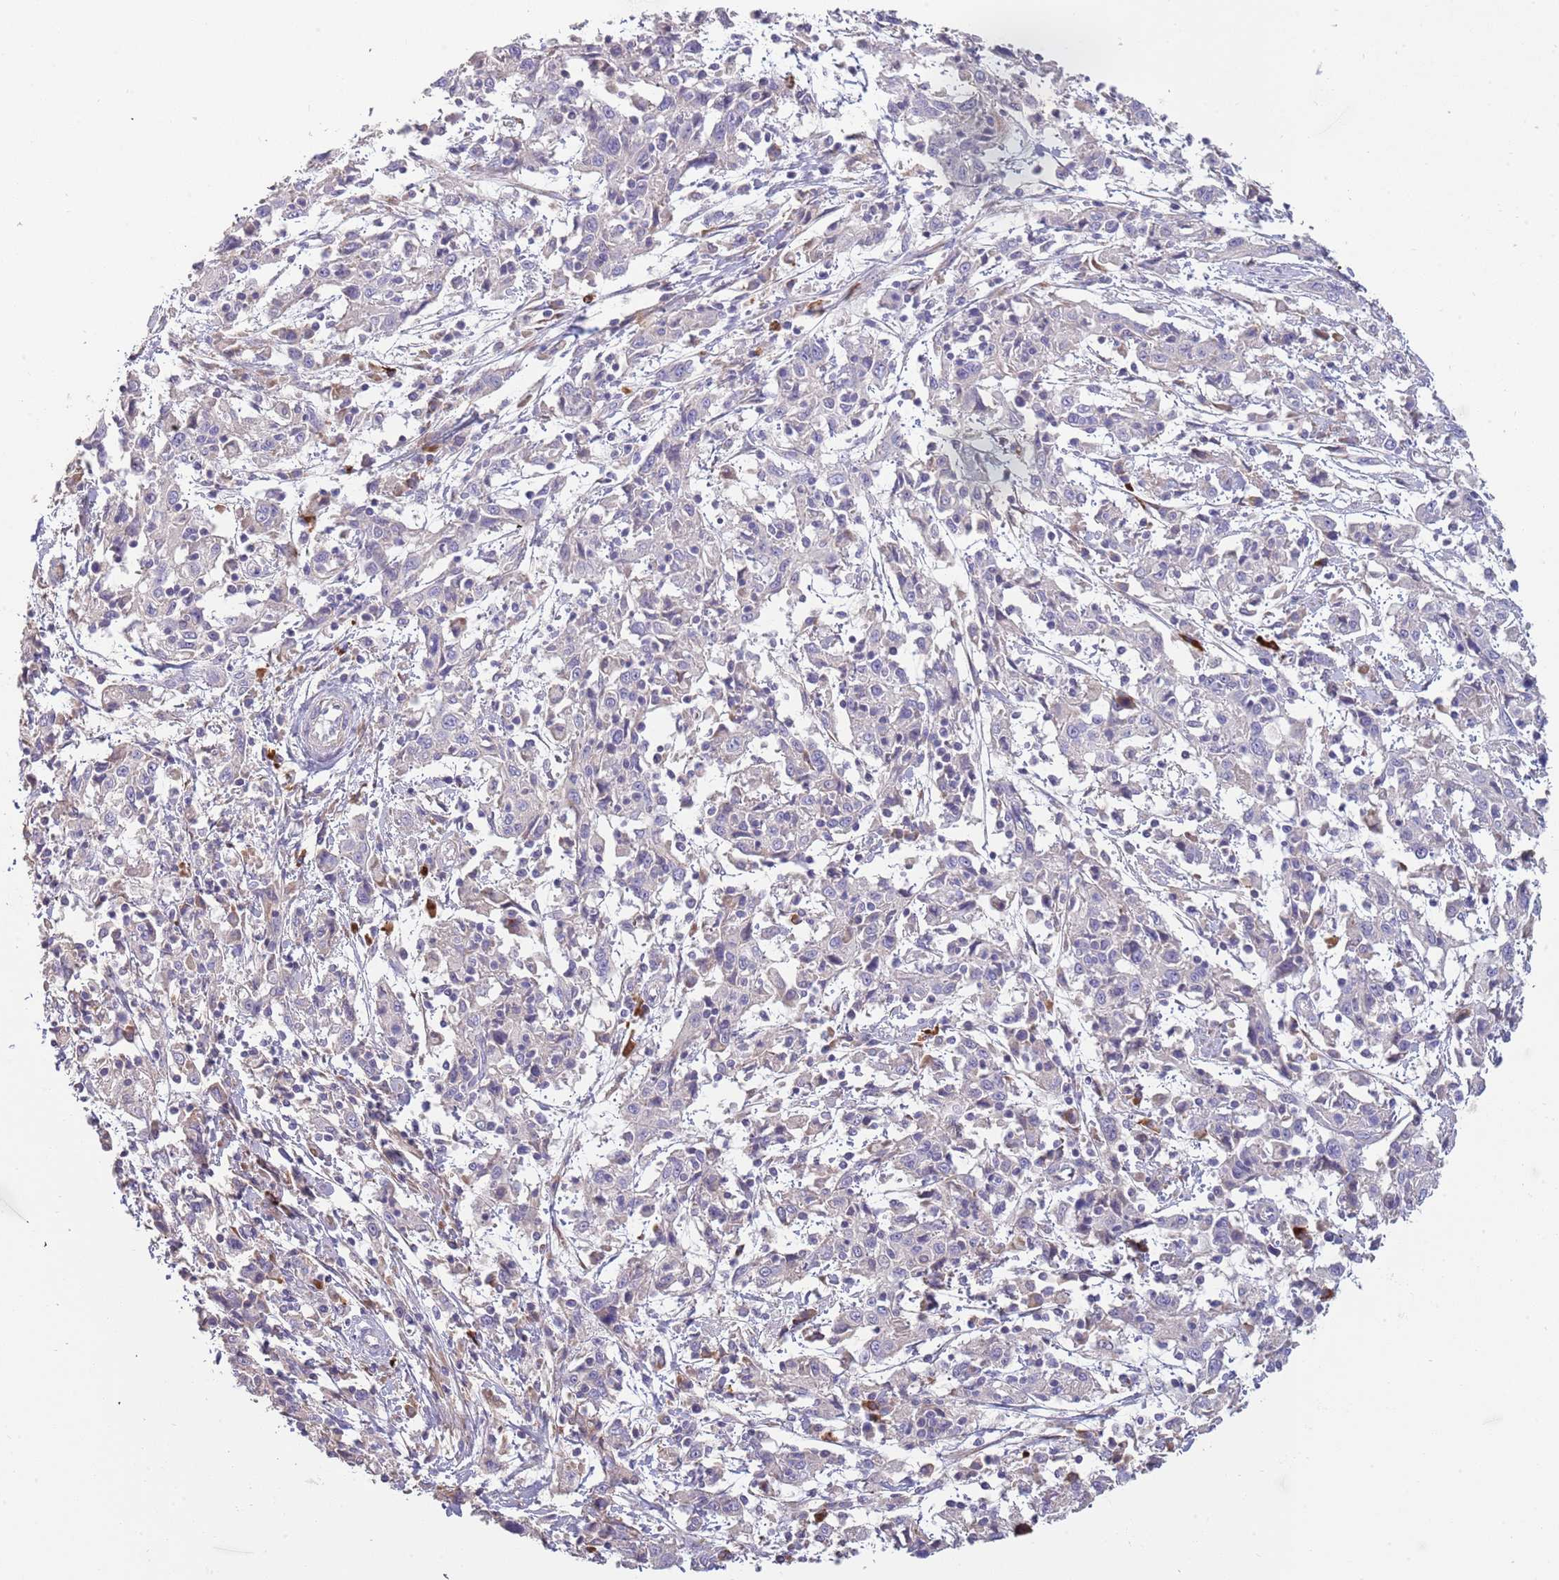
{"staining": {"intensity": "negative", "quantity": "none", "location": "none"}, "tissue": "cervical cancer", "cell_type": "Tumor cells", "image_type": "cancer", "snomed": [{"axis": "morphology", "description": "Squamous cell carcinoma, NOS"}, {"axis": "topography", "description": "Cervix"}], "caption": "A micrograph of cervical cancer (squamous cell carcinoma) stained for a protein exhibits no brown staining in tumor cells.", "gene": "SUSD1", "patient": {"sex": "female", "age": 46}}